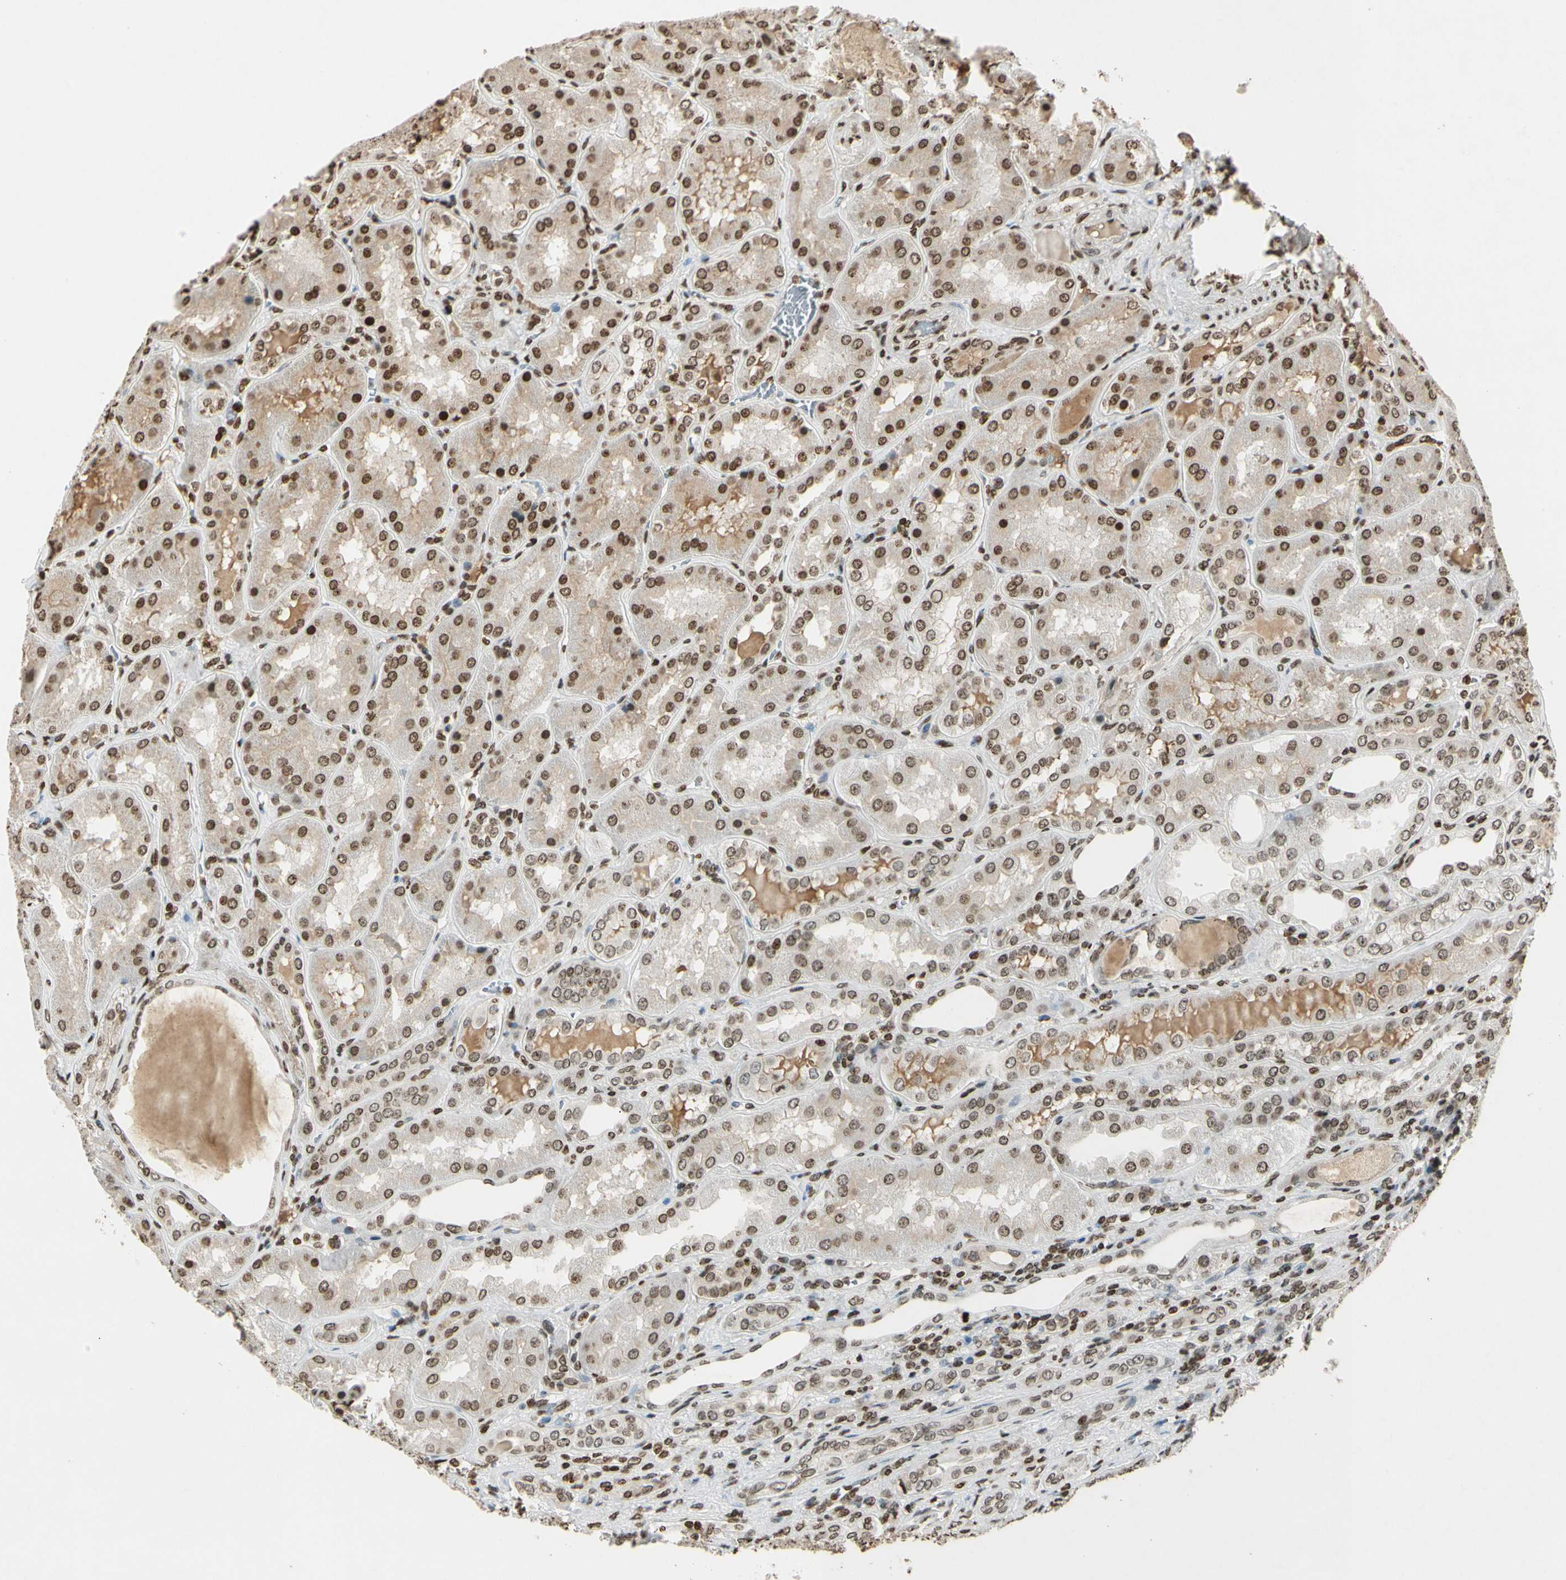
{"staining": {"intensity": "moderate", "quantity": "25%-75%", "location": "nuclear"}, "tissue": "kidney", "cell_type": "Cells in glomeruli", "image_type": "normal", "snomed": [{"axis": "morphology", "description": "Normal tissue, NOS"}, {"axis": "topography", "description": "Kidney"}], "caption": "Immunohistochemical staining of normal kidney exhibits moderate nuclear protein positivity in about 25%-75% of cells in glomeruli.", "gene": "RORA", "patient": {"sex": "female", "age": 56}}